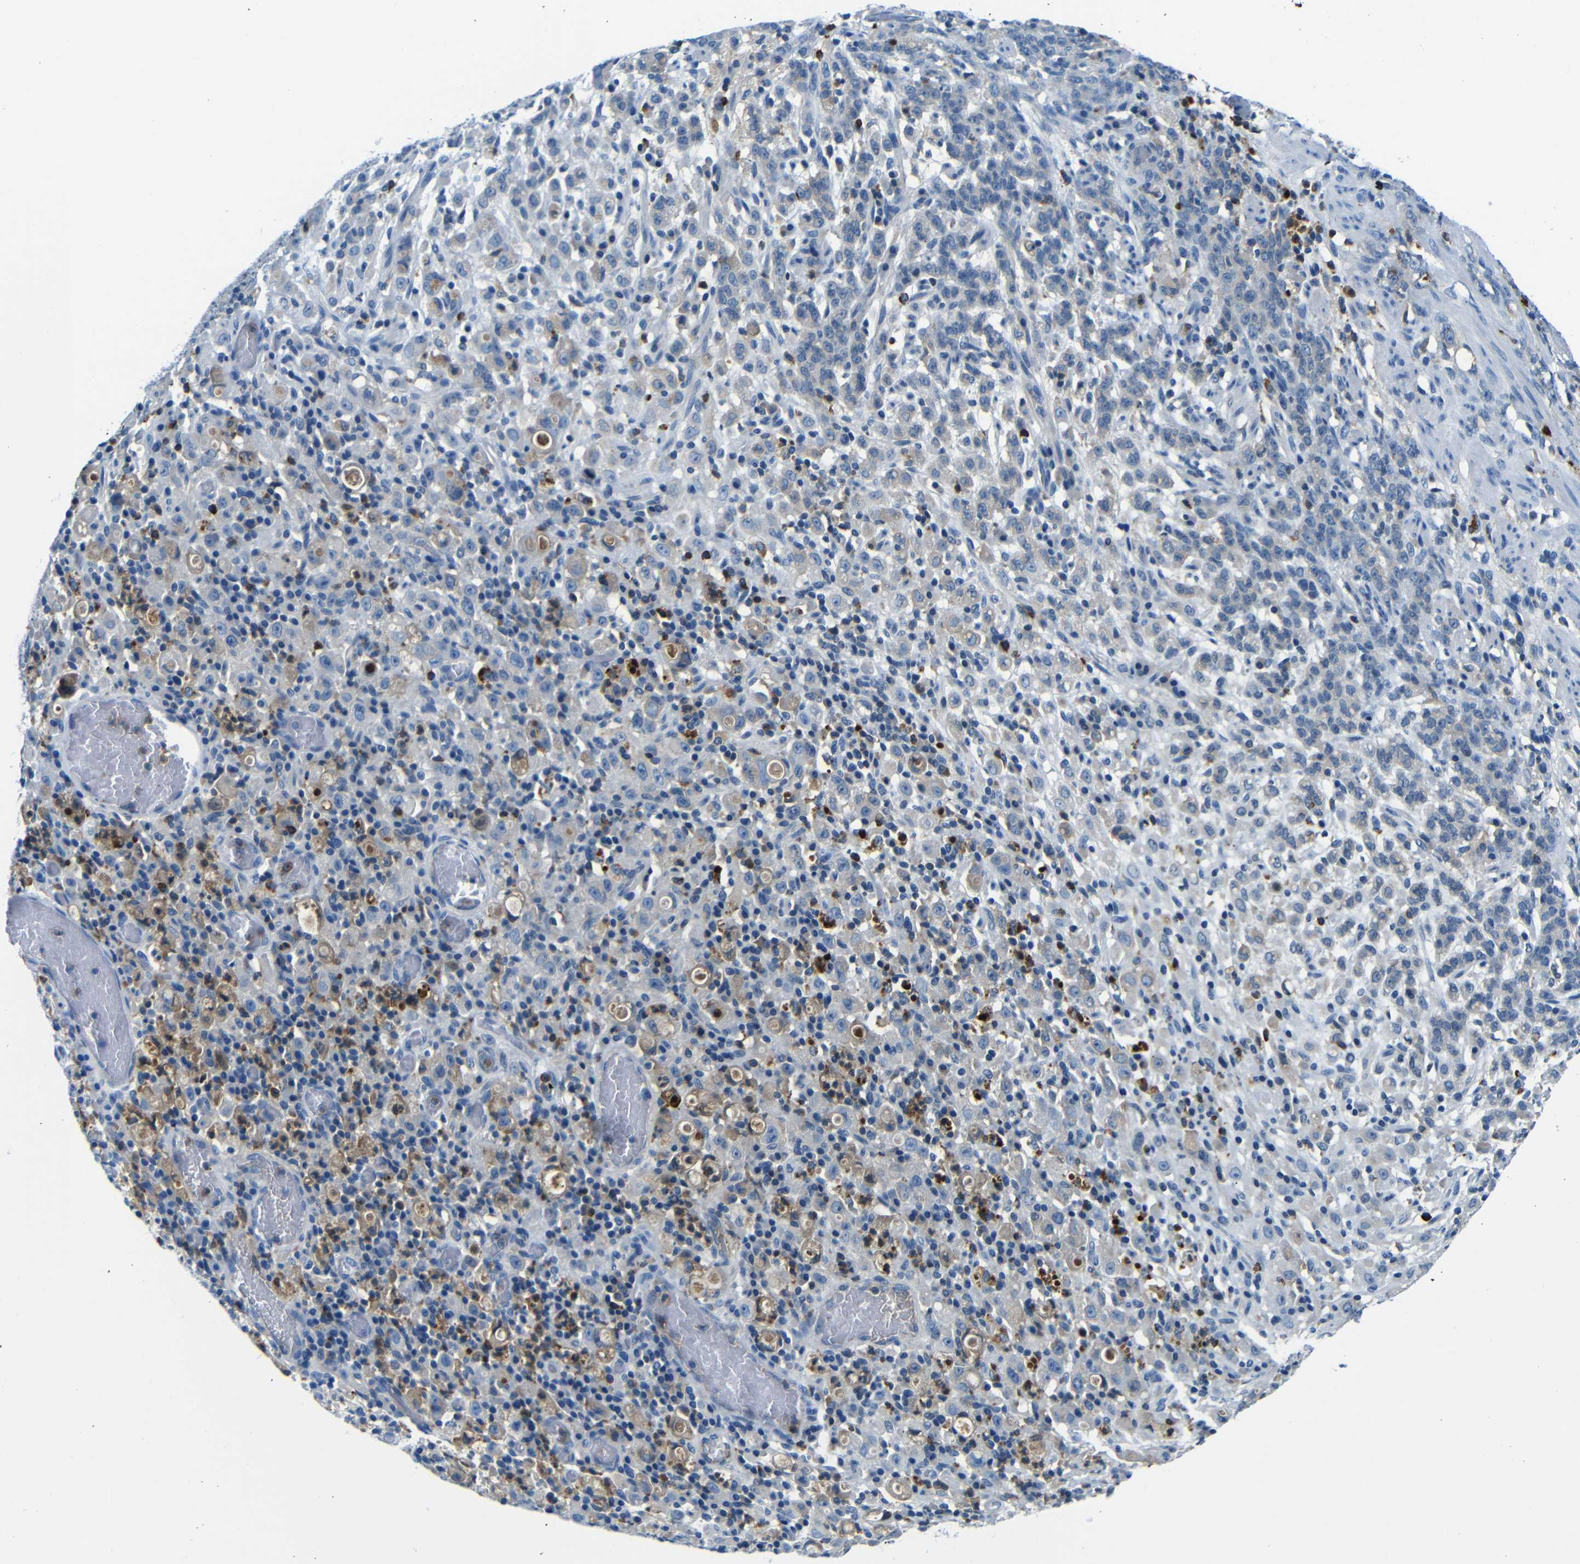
{"staining": {"intensity": "negative", "quantity": "none", "location": "none"}, "tissue": "stomach cancer", "cell_type": "Tumor cells", "image_type": "cancer", "snomed": [{"axis": "morphology", "description": "Adenocarcinoma, NOS"}, {"axis": "topography", "description": "Stomach, lower"}], "caption": "IHC micrograph of stomach cancer (adenocarcinoma) stained for a protein (brown), which displays no expression in tumor cells.", "gene": "SERPINA1", "patient": {"sex": "male", "age": 88}}